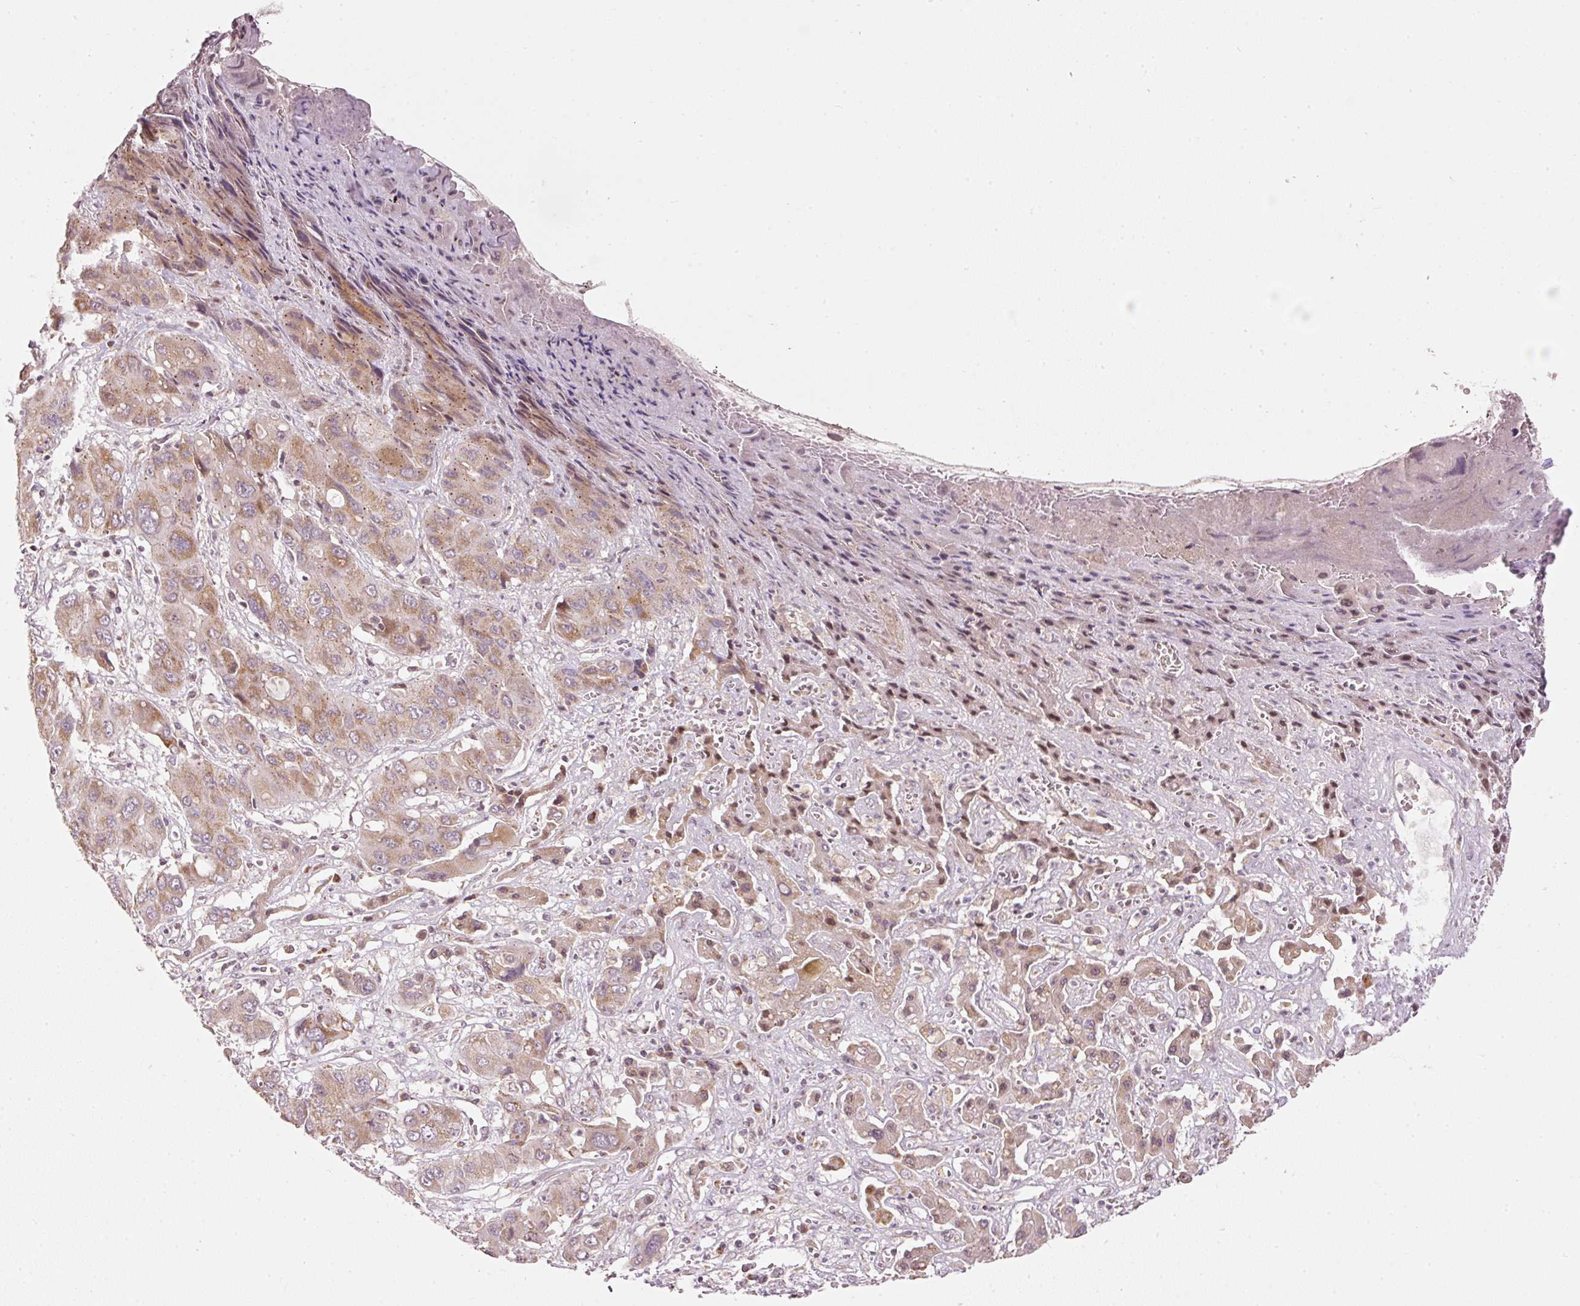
{"staining": {"intensity": "moderate", "quantity": "<25%", "location": "cytoplasmic/membranous"}, "tissue": "liver cancer", "cell_type": "Tumor cells", "image_type": "cancer", "snomed": [{"axis": "morphology", "description": "Cholangiocarcinoma"}, {"axis": "topography", "description": "Liver"}], "caption": "This photomicrograph displays immunohistochemistry staining of human liver cancer, with low moderate cytoplasmic/membranous expression in approximately <25% of tumor cells.", "gene": "TOB2", "patient": {"sex": "male", "age": 67}}